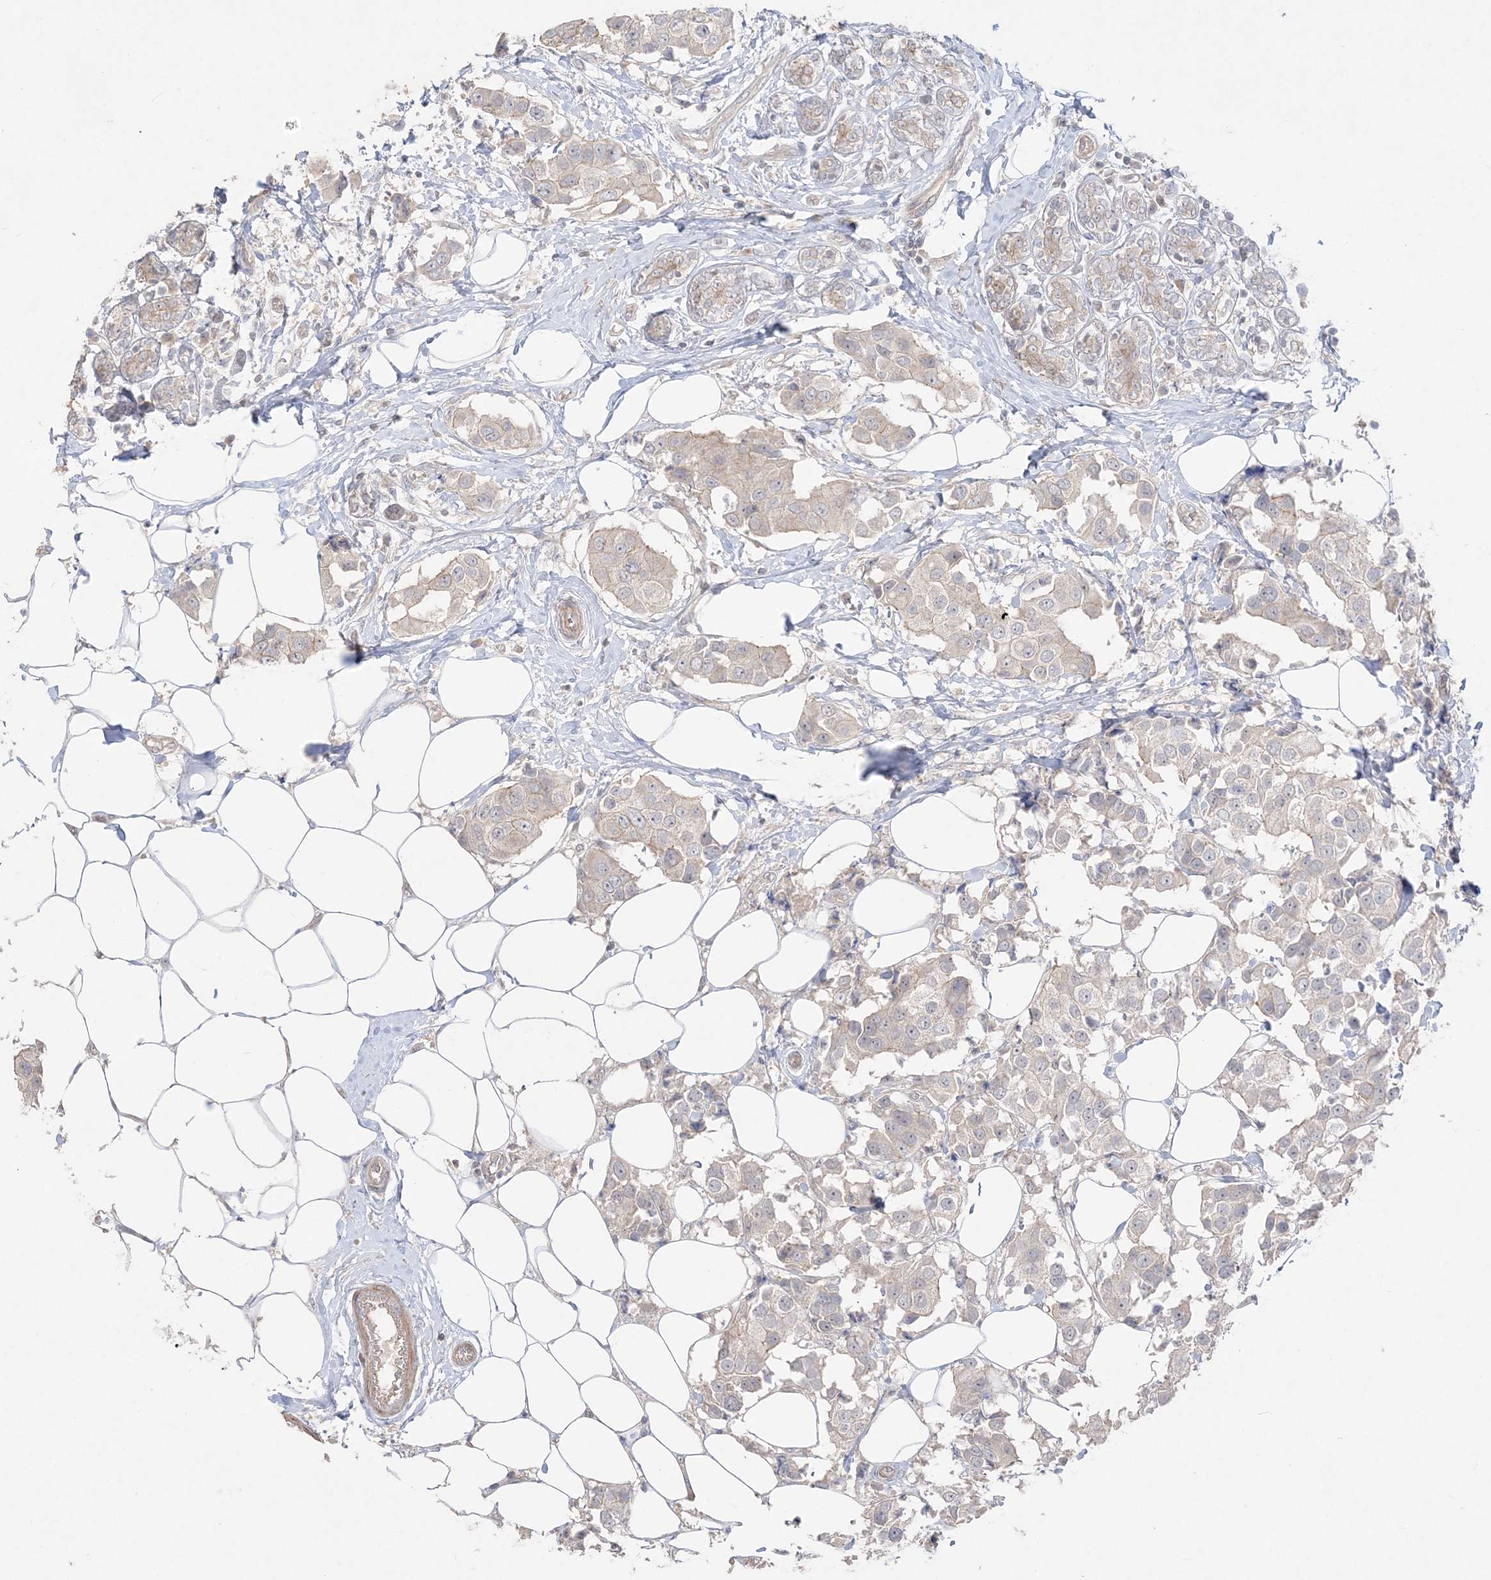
{"staining": {"intensity": "negative", "quantity": "none", "location": "none"}, "tissue": "breast cancer", "cell_type": "Tumor cells", "image_type": "cancer", "snomed": [{"axis": "morphology", "description": "Normal tissue, NOS"}, {"axis": "morphology", "description": "Duct carcinoma"}, {"axis": "topography", "description": "Breast"}], "caption": "Immunohistochemical staining of breast cancer (invasive ductal carcinoma) shows no significant staining in tumor cells.", "gene": "SH3BP4", "patient": {"sex": "female", "age": 39}}